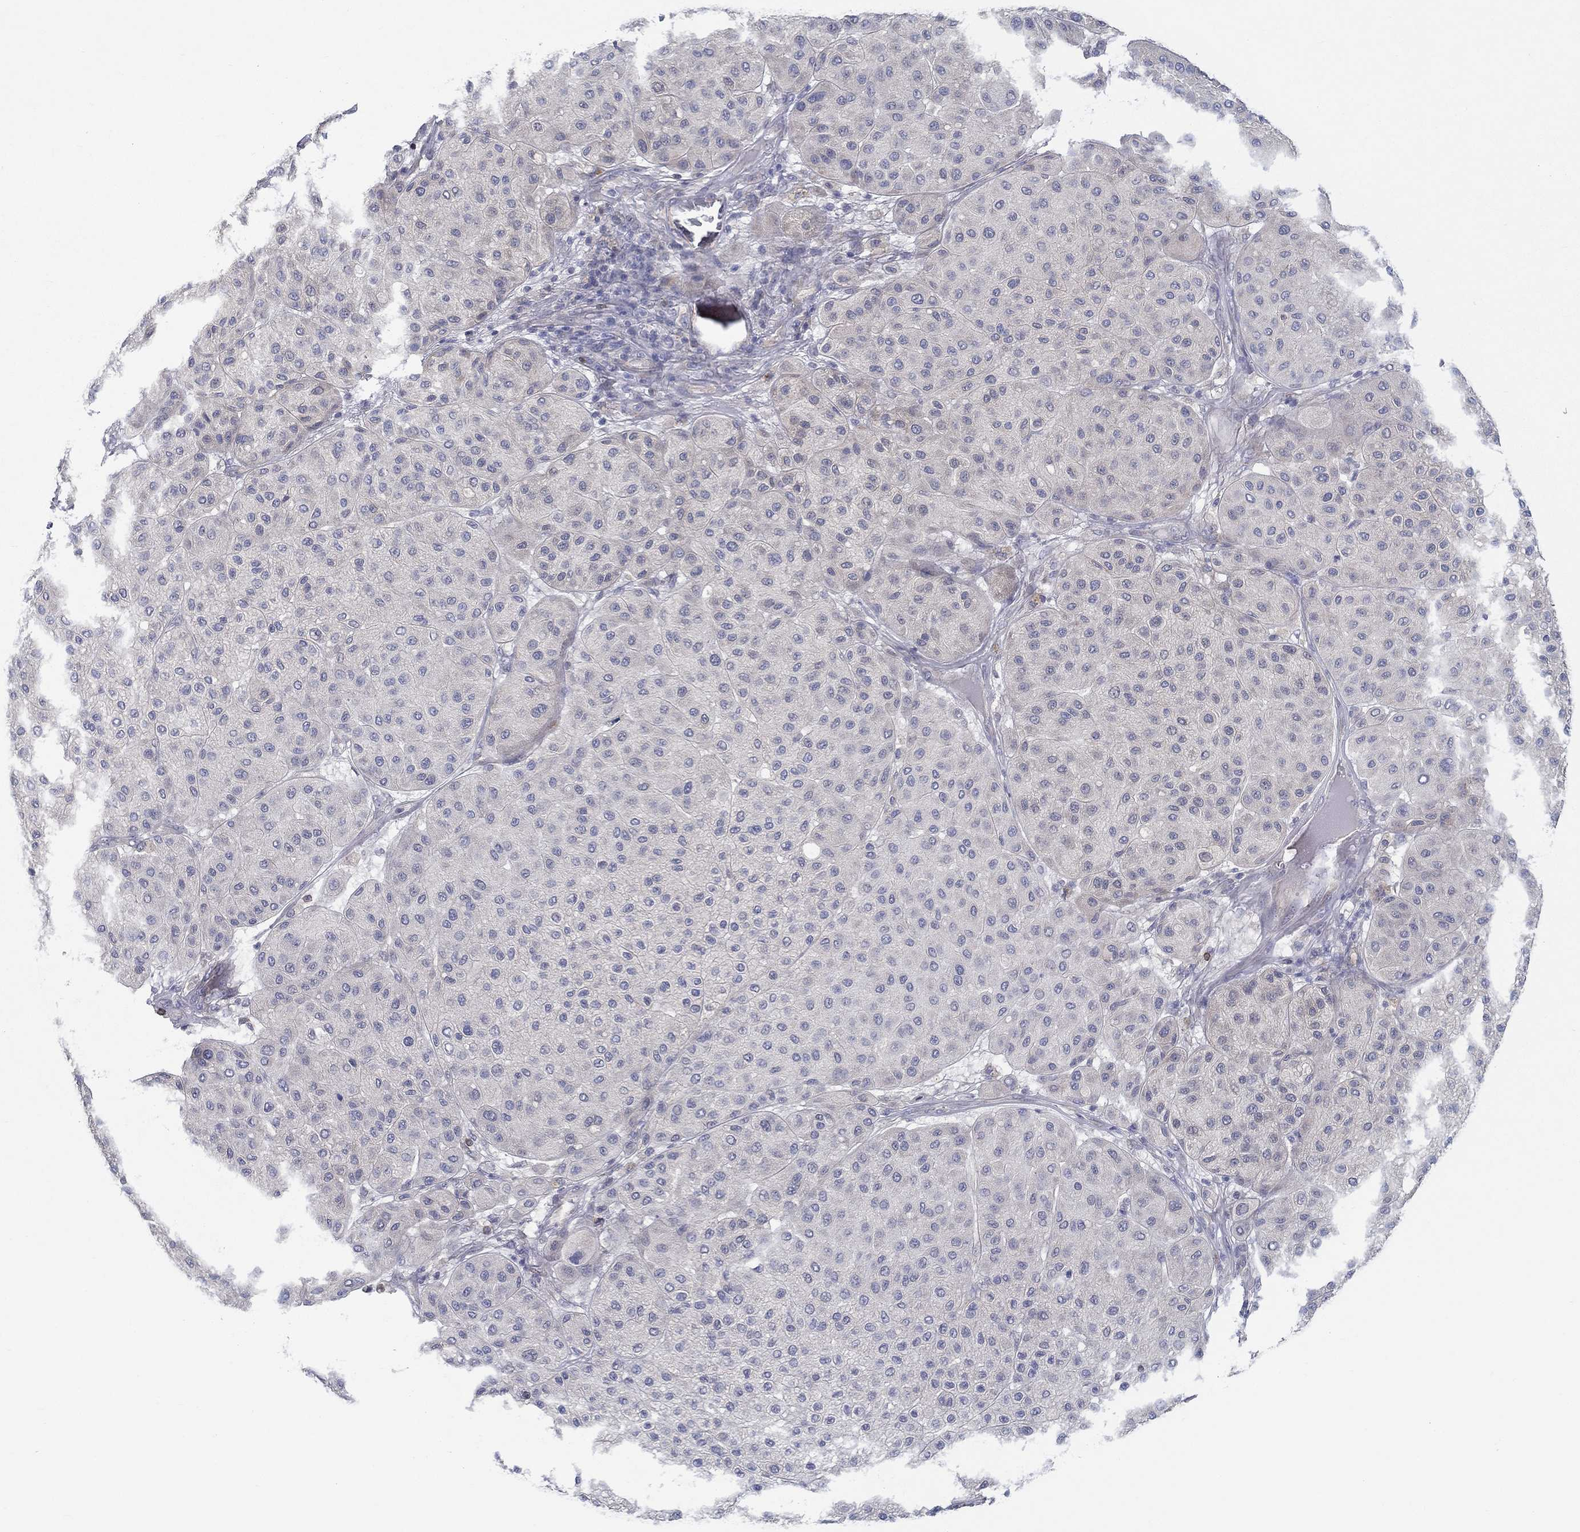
{"staining": {"intensity": "negative", "quantity": "none", "location": "none"}, "tissue": "melanoma", "cell_type": "Tumor cells", "image_type": "cancer", "snomed": [{"axis": "morphology", "description": "Malignant melanoma, Metastatic site"}, {"axis": "topography", "description": "Smooth muscle"}], "caption": "High power microscopy histopathology image of an immunohistochemistry histopathology image of malignant melanoma (metastatic site), revealing no significant positivity in tumor cells.", "gene": "ERMP1", "patient": {"sex": "male", "age": 41}}